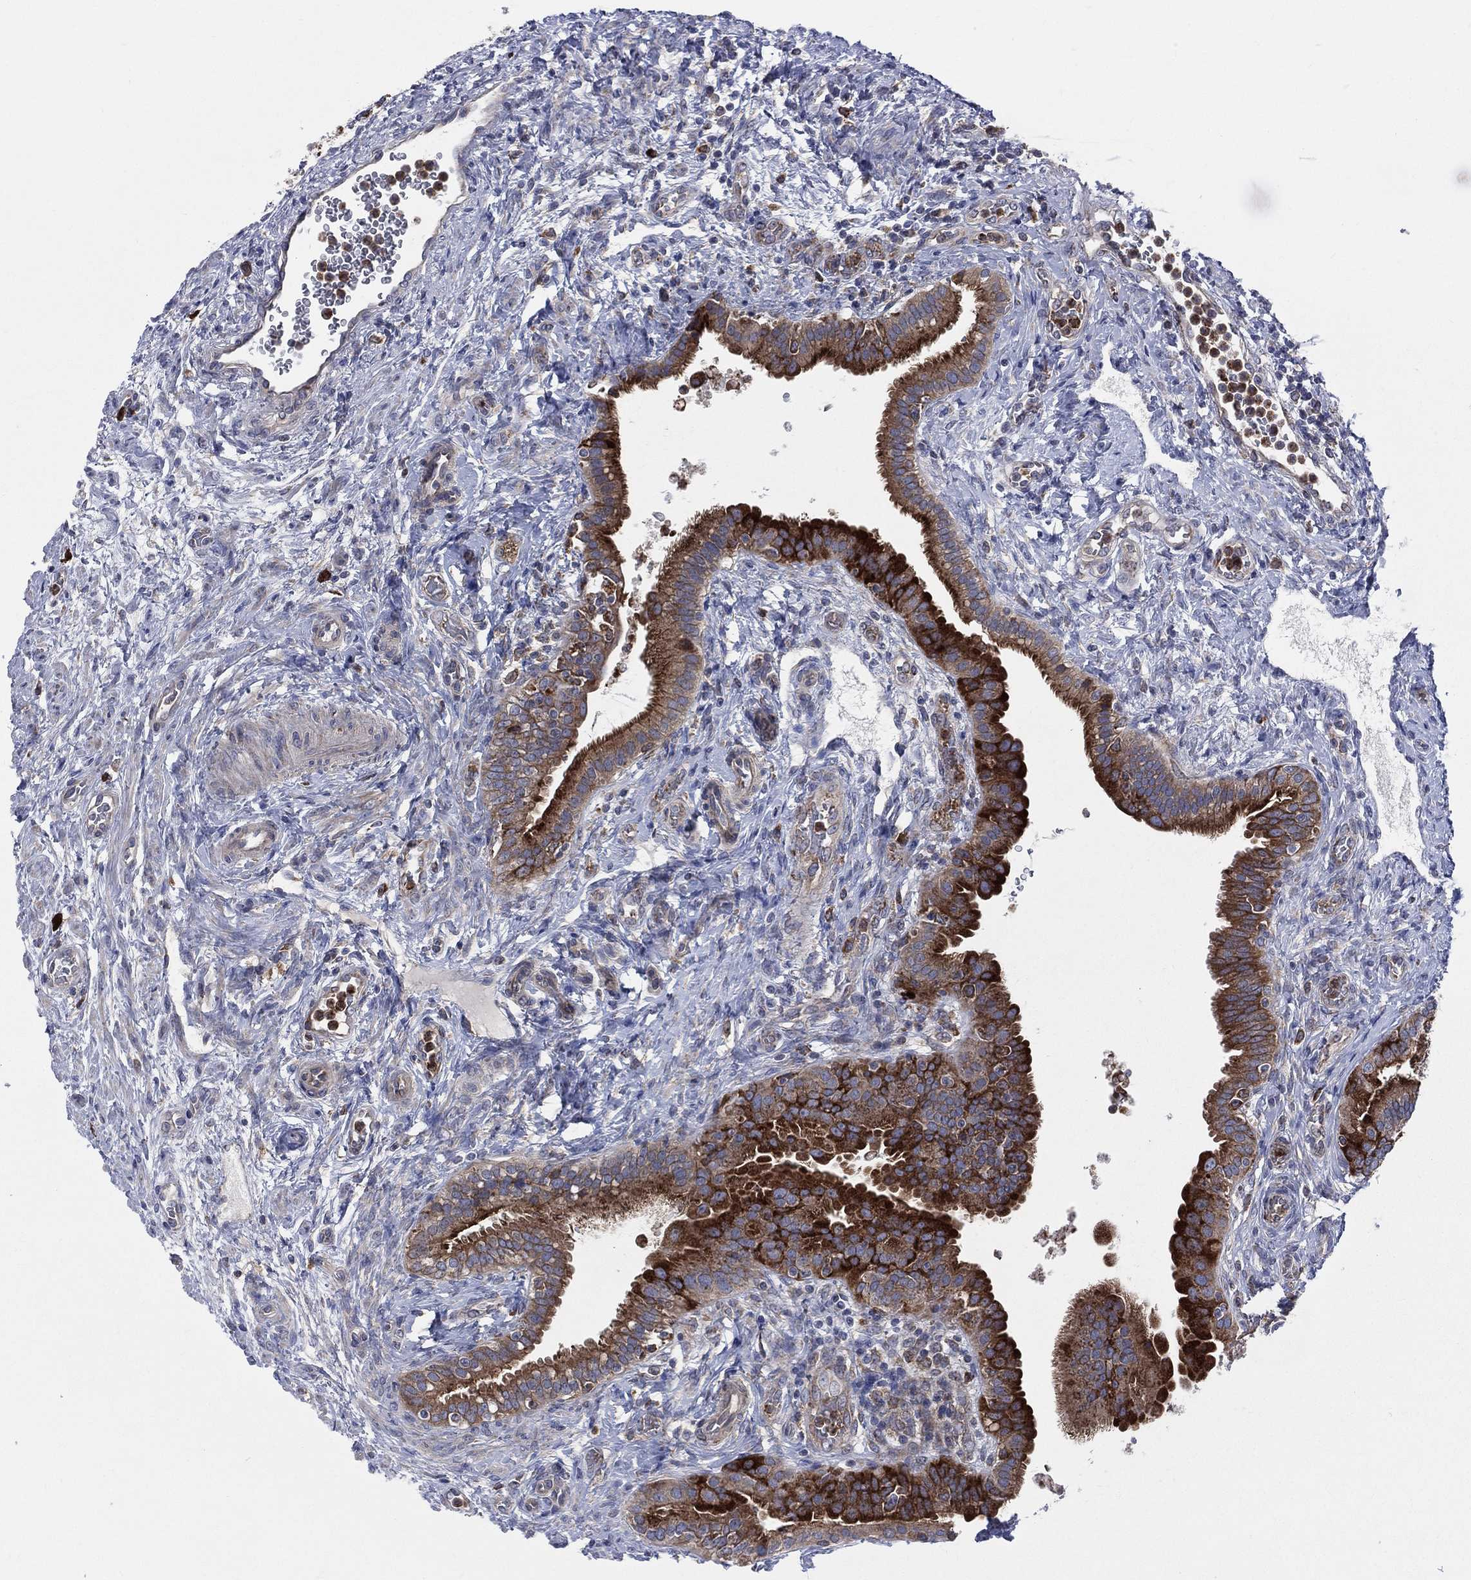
{"staining": {"intensity": "strong", "quantity": "25%-75%", "location": "cytoplasmic/membranous"}, "tissue": "fallopian tube", "cell_type": "Glandular cells", "image_type": "normal", "snomed": [{"axis": "morphology", "description": "Normal tissue, NOS"}, {"axis": "topography", "description": "Fallopian tube"}], "caption": "A photomicrograph showing strong cytoplasmic/membranous staining in about 25%-75% of glandular cells in unremarkable fallopian tube, as visualized by brown immunohistochemical staining.", "gene": "CCDC159", "patient": {"sex": "female", "age": 41}}